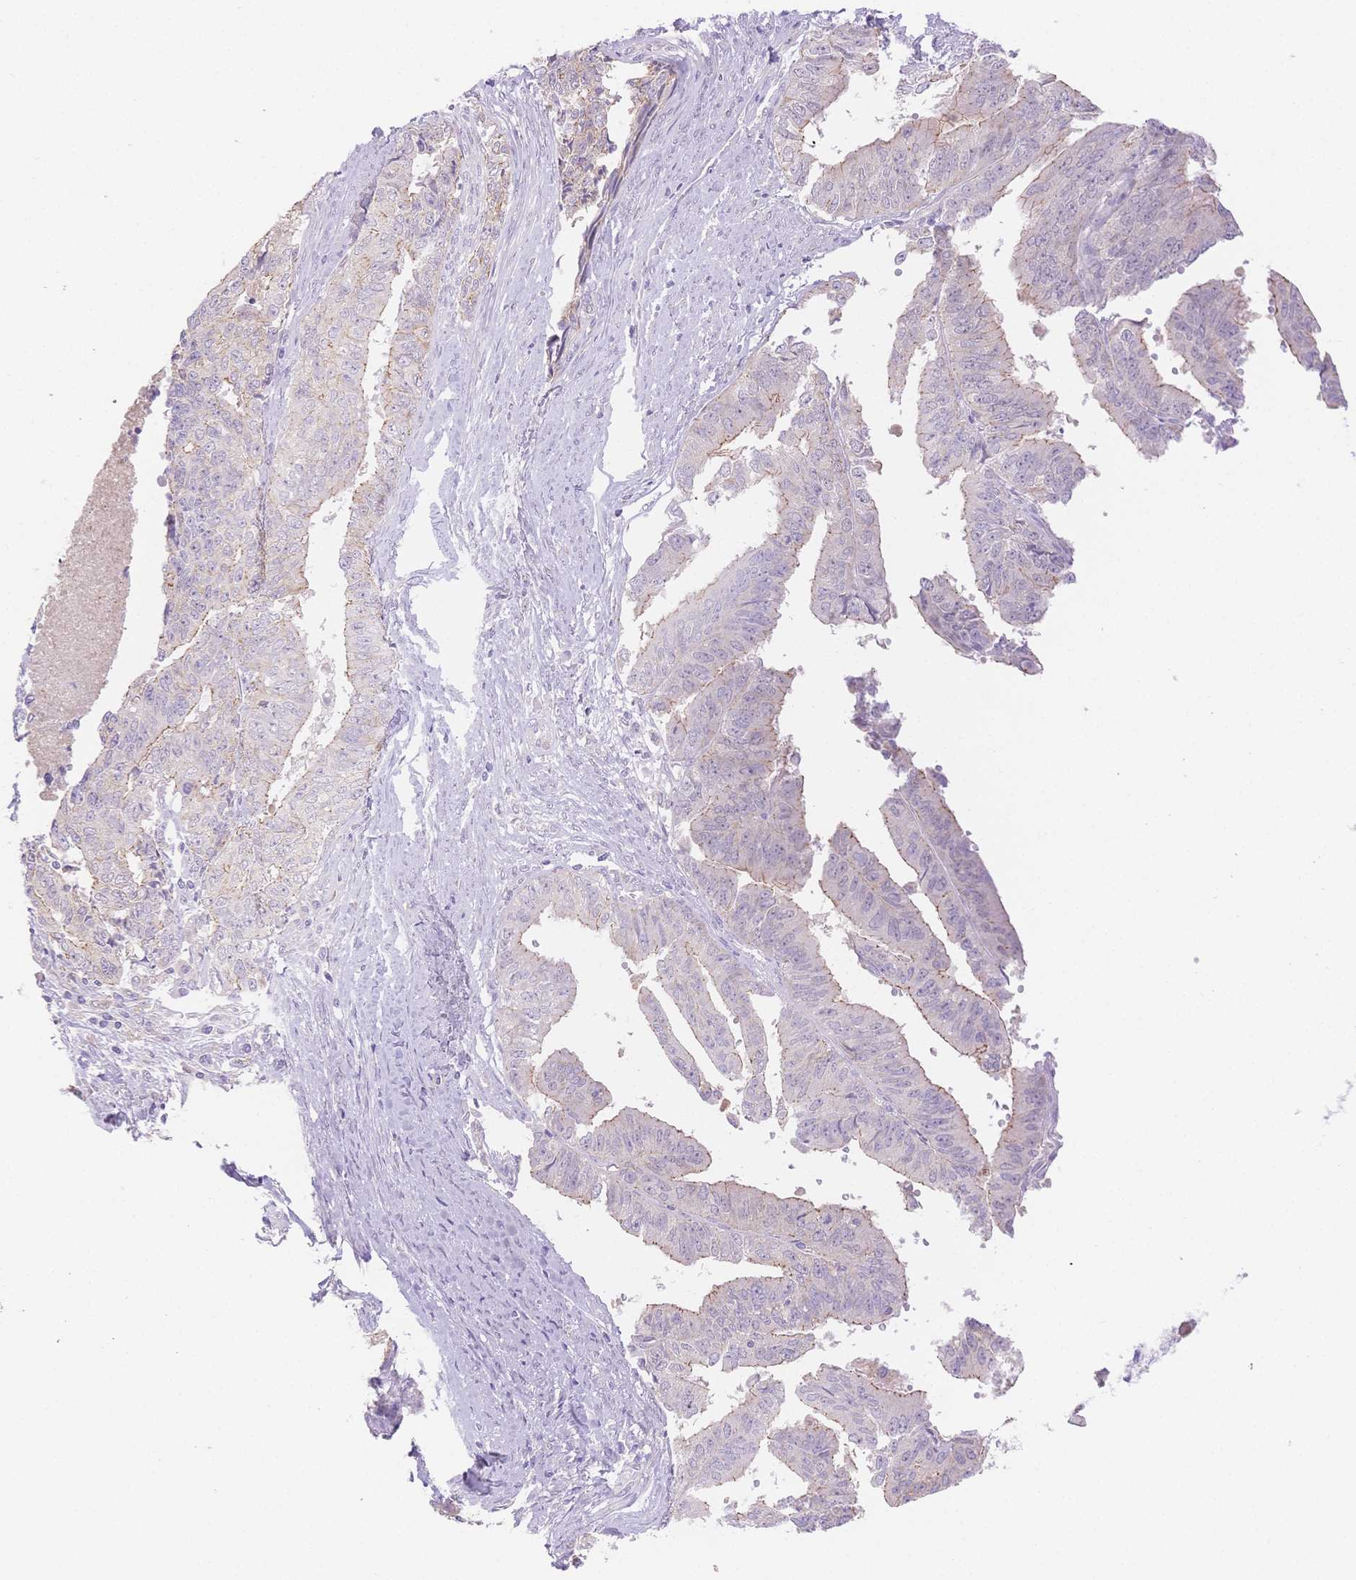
{"staining": {"intensity": "weak", "quantity": "<25%", "location": "cytoplasmic/membranous"}, "tissue": "endometrial cancer", "cell_type": "Tumor cells", "image_type": "cancer", "snomed": [{"axis": "morphology", "description": "Adenocarcinoma, NOS"}, {"axis": "topography", "description": "Endometrium"}], "caption": "The immunohistochemistry histopathology image has no significant expression in tumor cells of endometrial adenocarcinoma tissue.", "gene": "WDR54", "patient": {"sex": "female", "age": 65}}